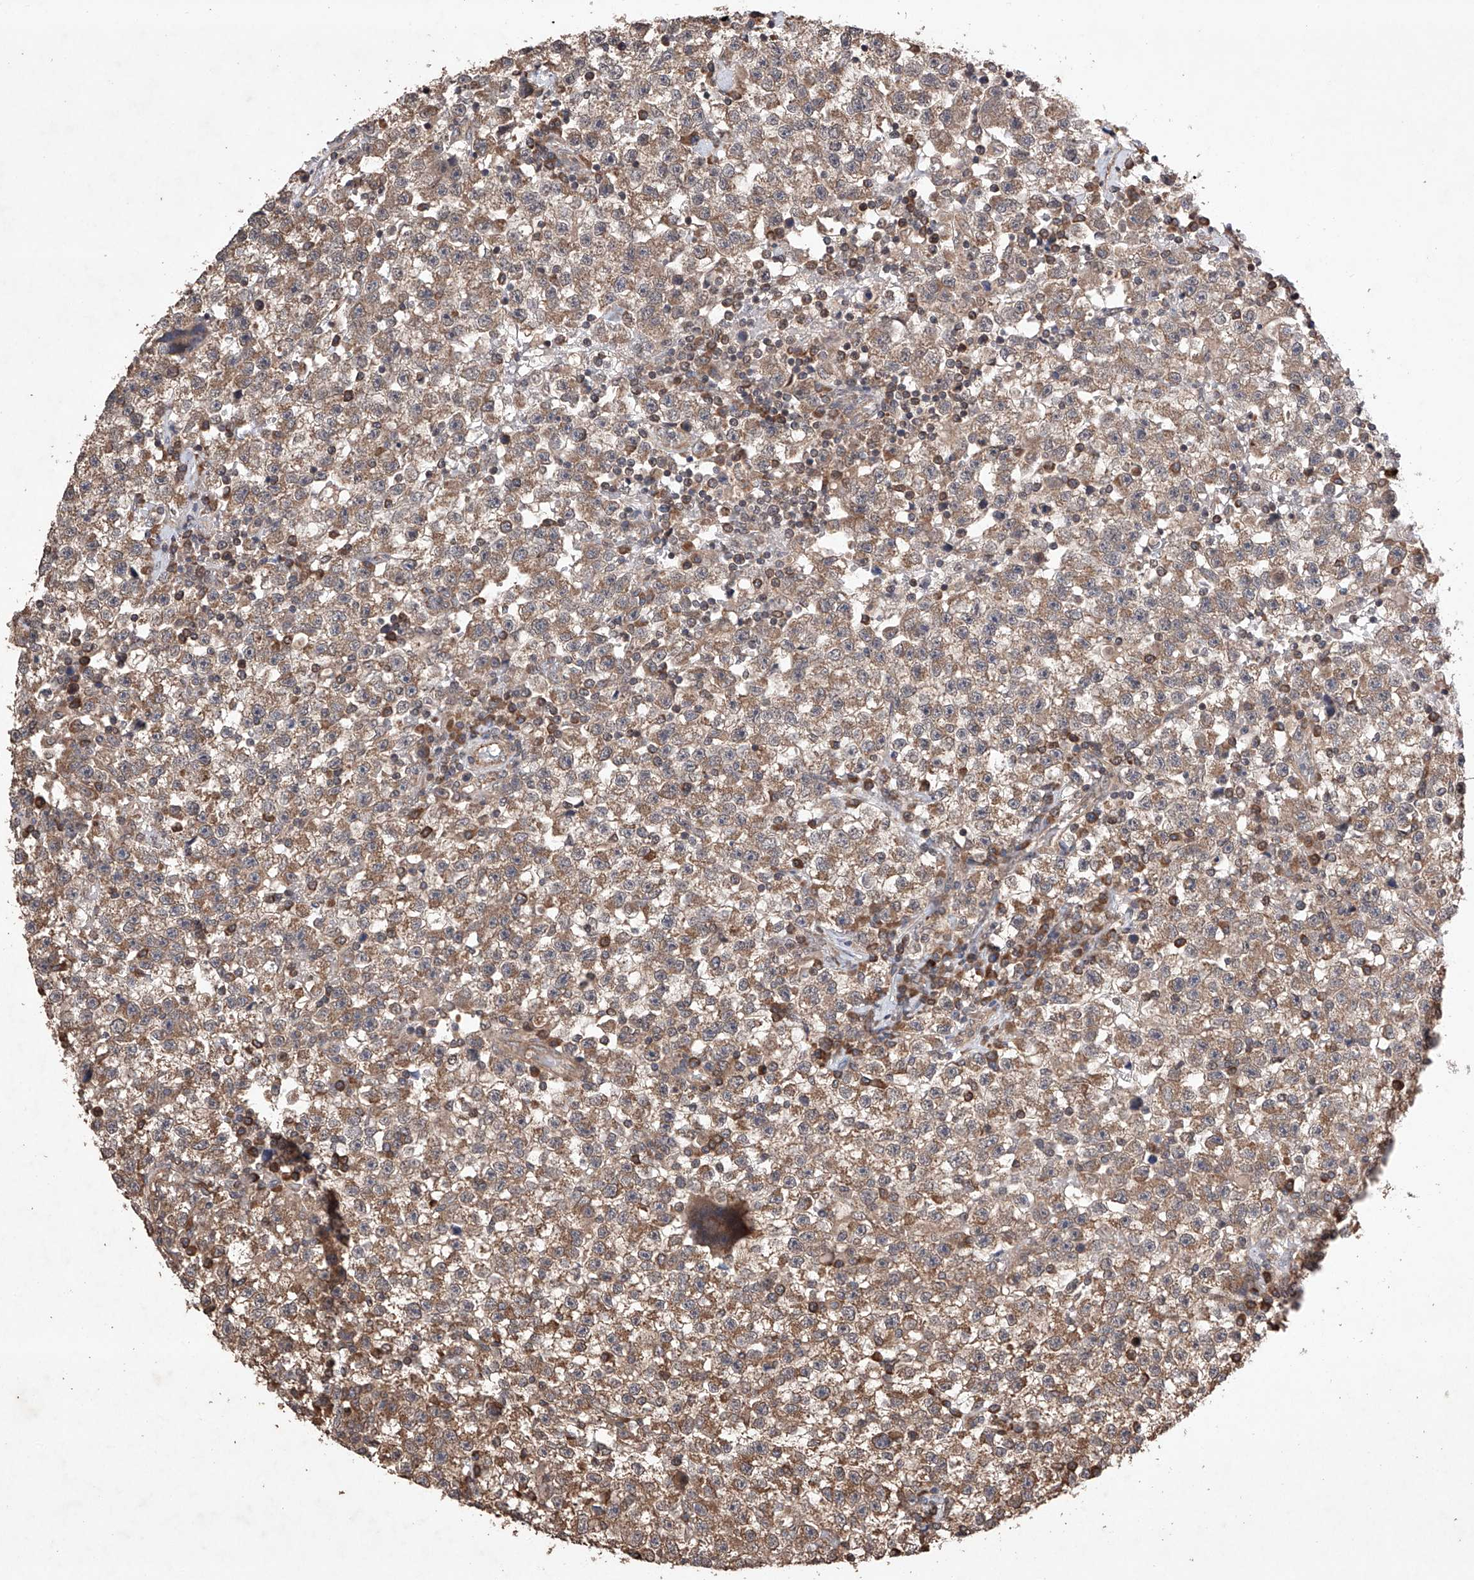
{"staining": {"intensity": "moderate", "quantity": ">75%", "location": "cytoplasmic/membranous"}, "tissue": "testis cancer", "cell_type": "Tumor cells", "image_type": "cancer", "snomed": [{"axis": "morphology", "description": "Seminoma, NOS"}, {"axis": "topography", "description": "Testis"}], "caption": "Human testis cancer stained with a brown dye exhibits moderate cytoplasmic/membranous positive positivity in approximately >75% of tumor cells.", "gene": "LURAP1", "patient": {"sex": "male", "age": 22}}